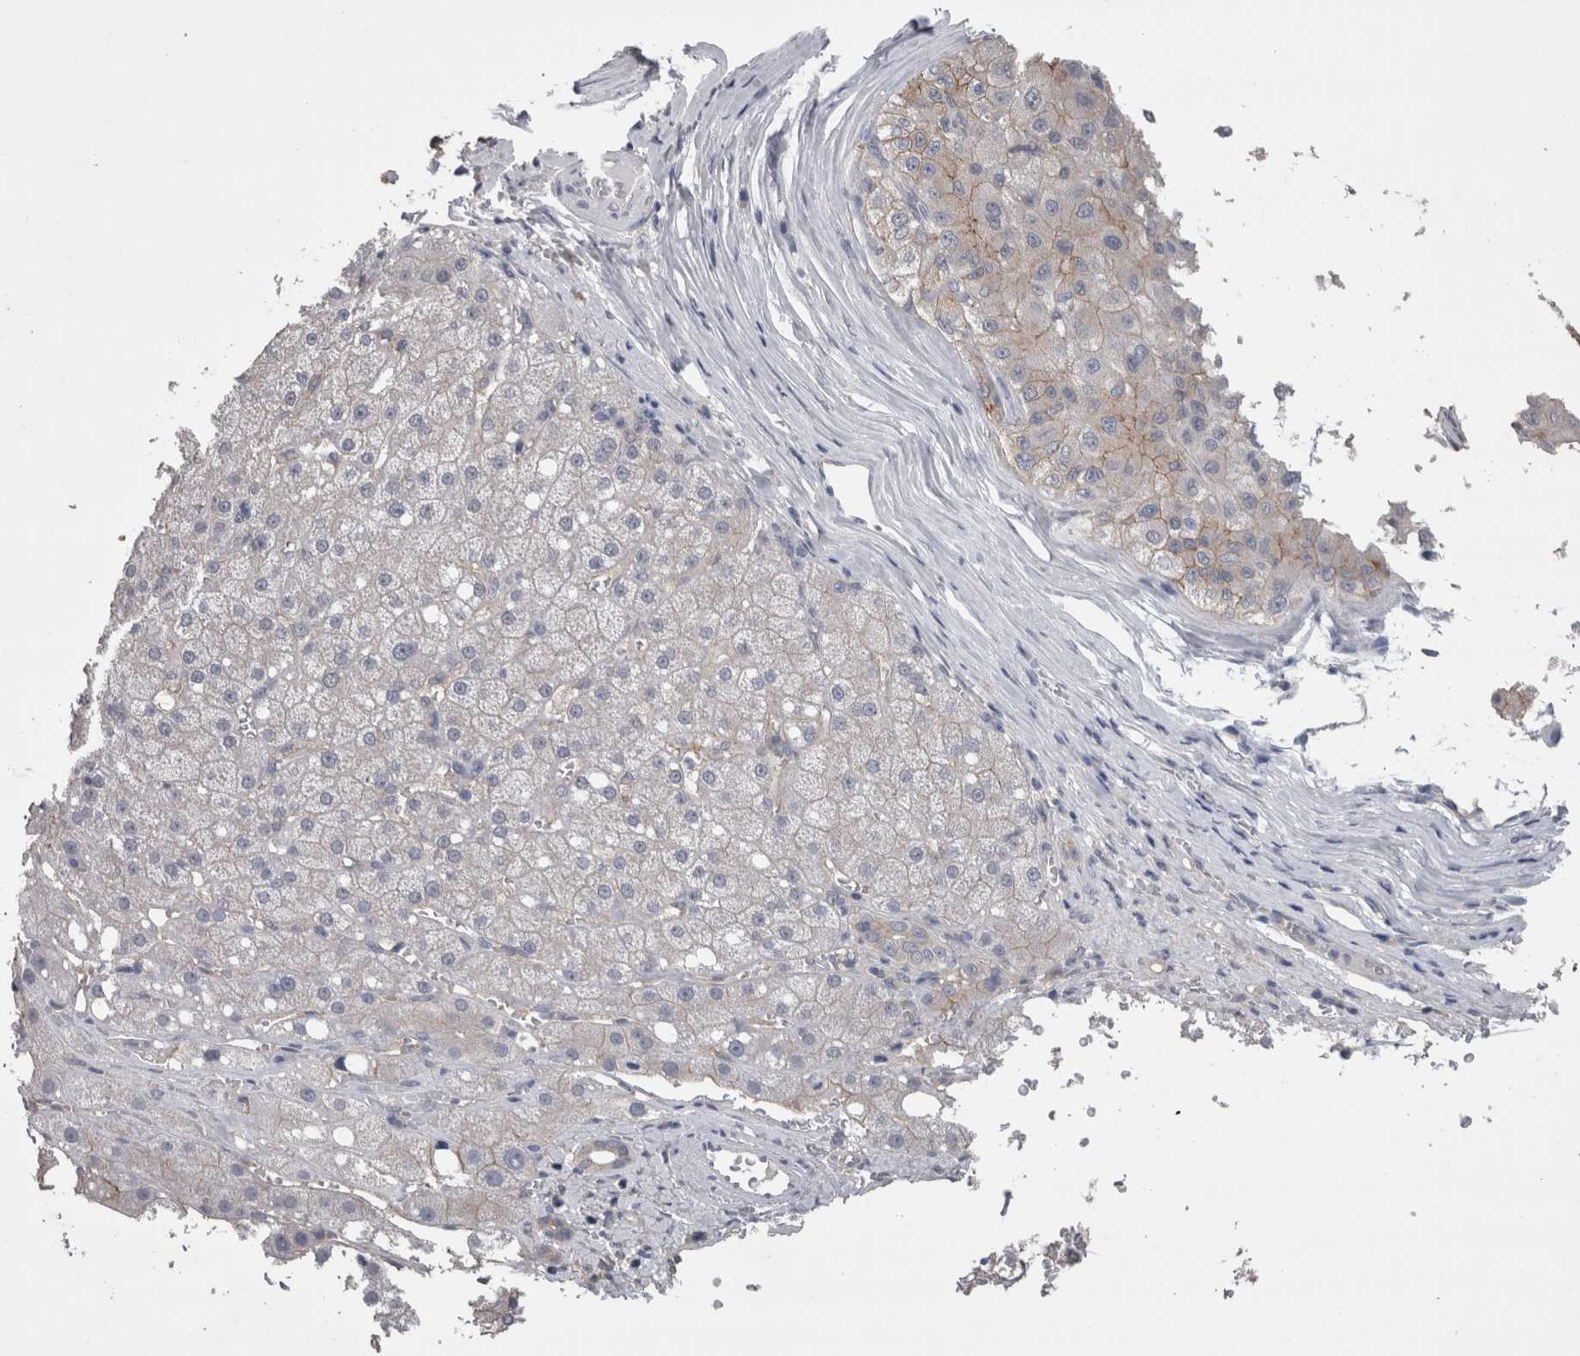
{"staining": {"intensity": "moderate", "quantity": "<25%", "location": "cytoplasmic/membranous"}, "tissue": "liver cancer", "cell_type": "Tumor cells", "image_type": "cancer", "snomed": [{"axis": "morphology", "description": "Carcinoma, Hepatocellular, NOS"}, {"axis": "topography", "description": "Liver"}], "caption": "Liver hepatocellular carcinoma stained with a brown dye shows moderate cytoplasmic/membranous positive staining in about <25% of tumor cells.", "gene": "NECTIN2", "patient": {"sex": "male", "age": 80}}